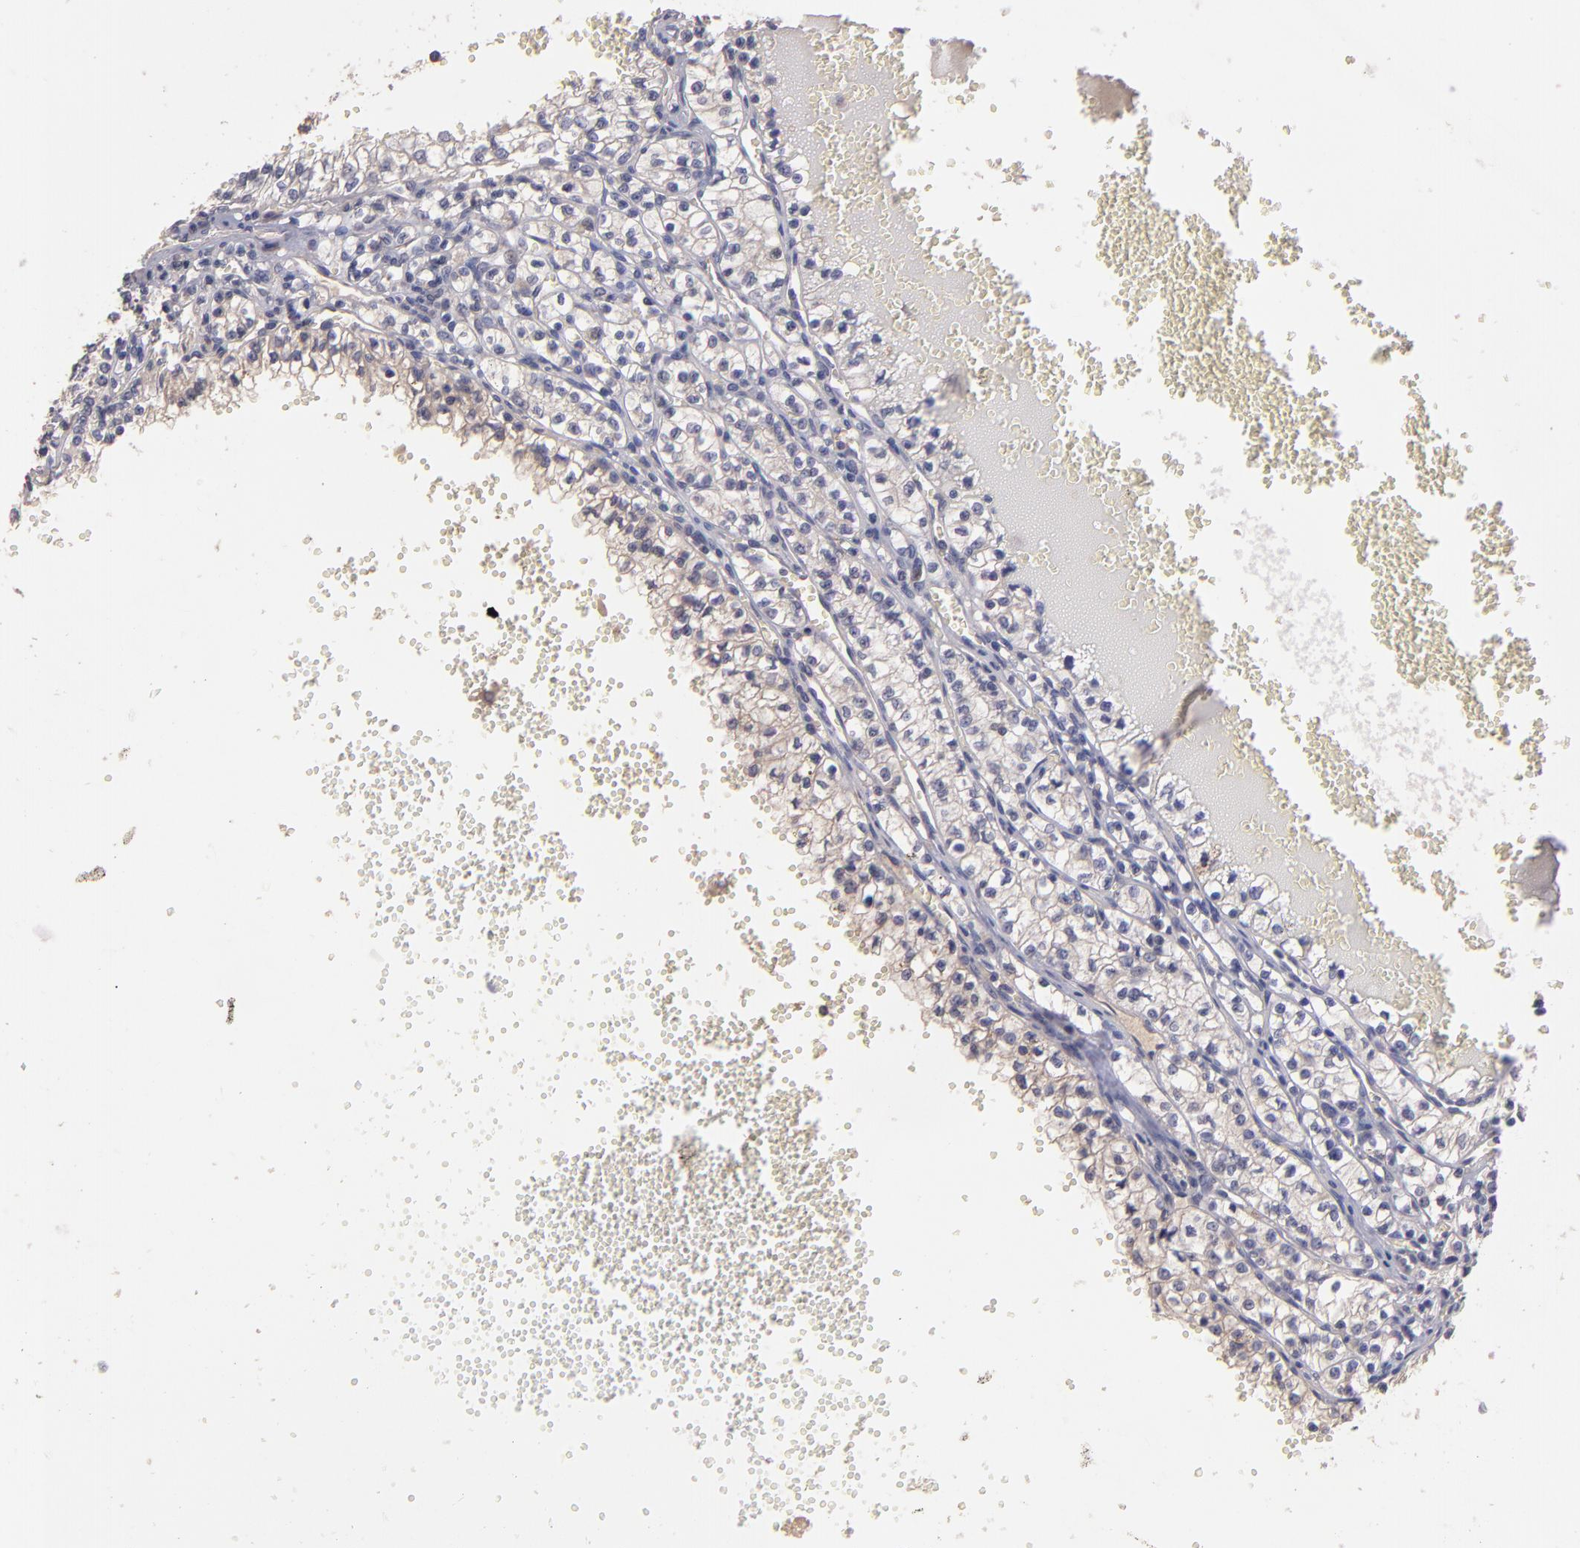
{"staining": {"intensity": "negative", "quantity": "none", "location": "none"}, "tissue": "renal cancer", "cell_type": "Tumor cells", "image_type": "cancer", "snomed": [{"axis": "morphology", "description": "Adenocarcinoma, NOS"}, {"axis": "topography", "description": "Kidney"}], "caption": "There is no significant positivity in tumor cells of renal cancer.", "gene": "GNAZ", "patient": {"sex": "male", "age": 61}}